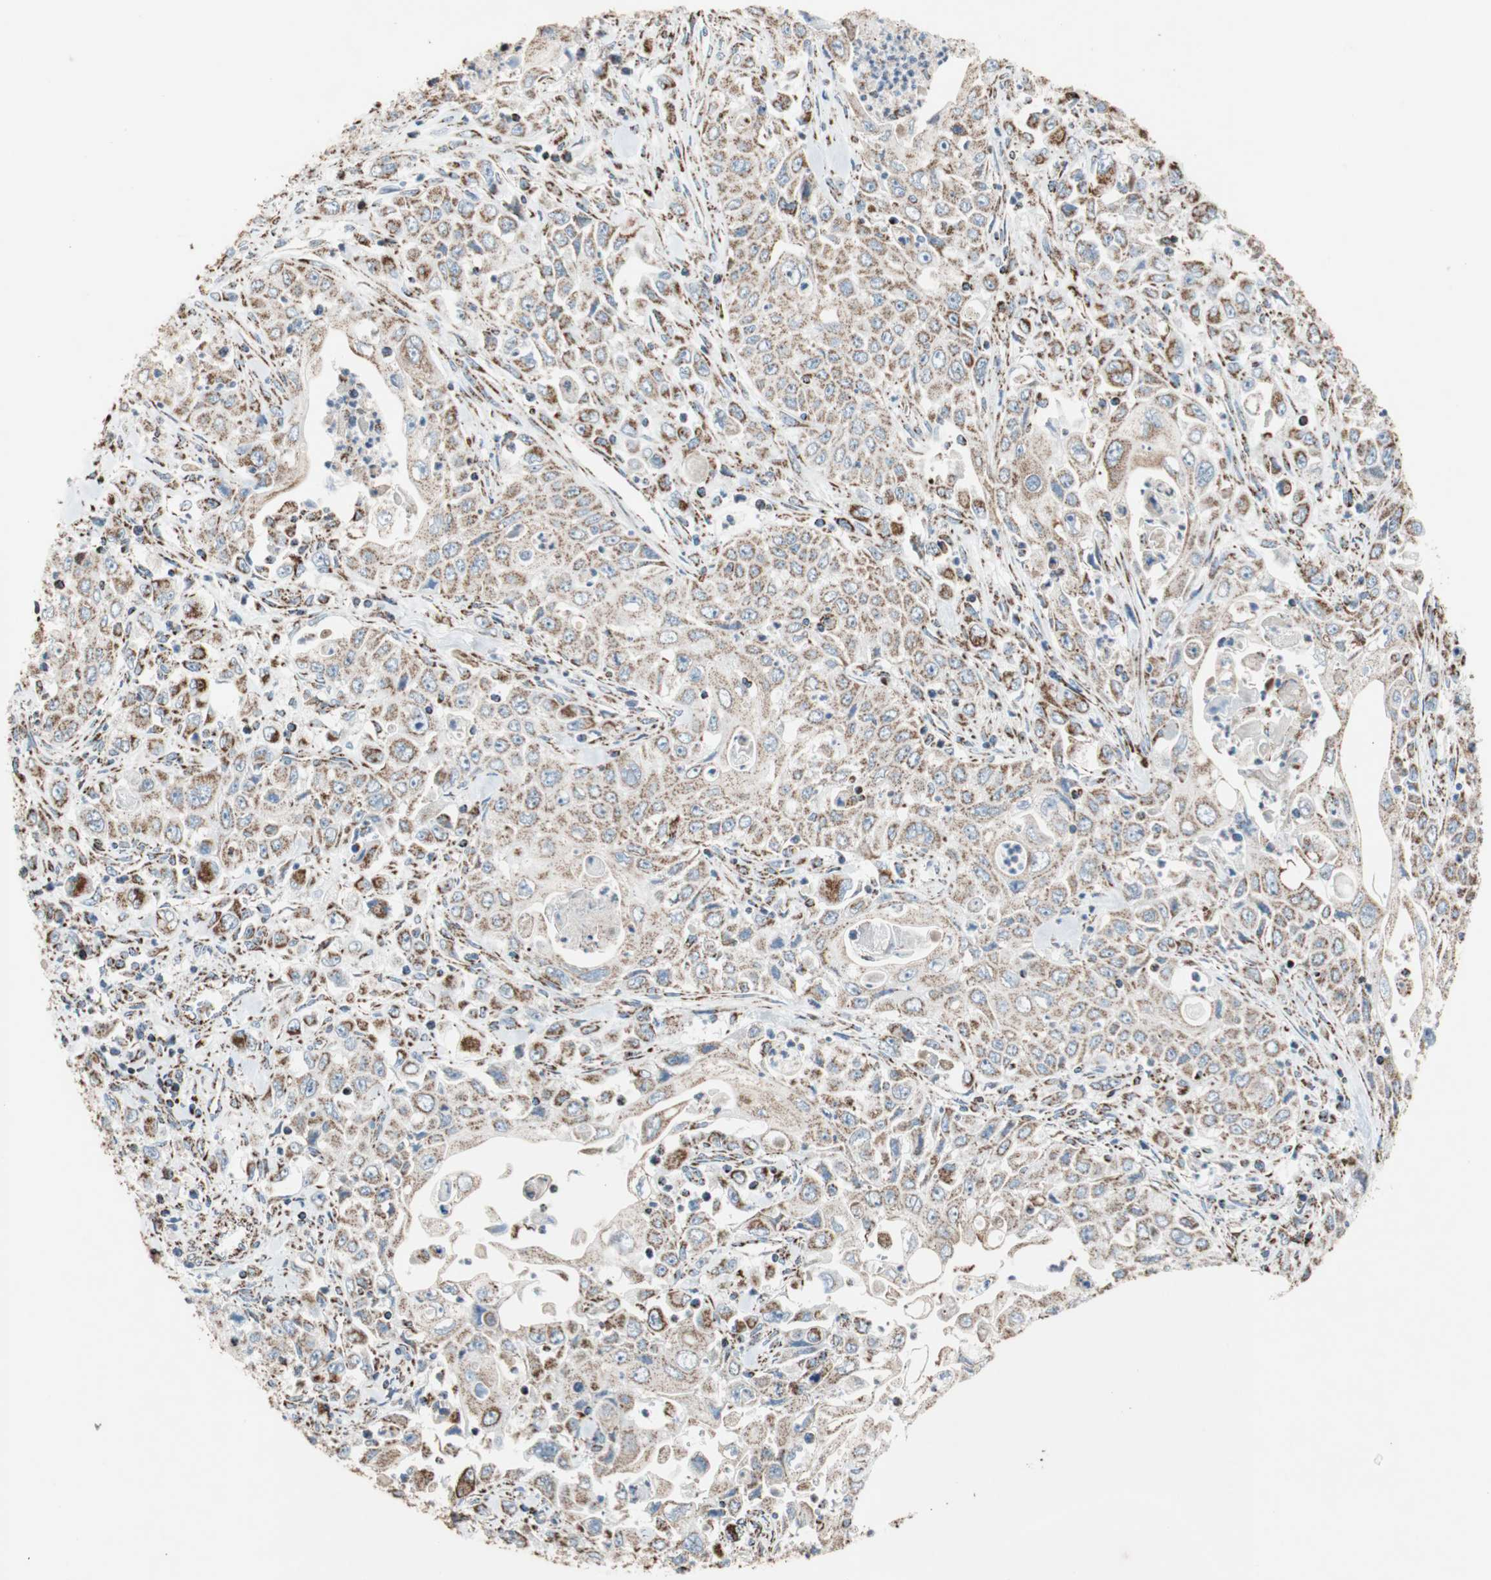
{"staining": {"intensity": "moderate", "quantity": ">75%", "location": "cytoplasmic/membranous"}, "tissue": "pancreatic cancer", "cell_type": "Tumor cells", "image_type": "cancer", "snomed": [{"axis": "morphology", "description": "Adenocarcinoma, NOS"}, {"axis": "topography", "description": "Pancreas"}], "caption": "Brown immunohistochemical staining in adenocarcinoma (pancreatic) demonstrates moderate cytoplasmic/membranous positivity in approximately >75% of tumor cells. The protein of interest is stained brown, and the nuclei are stained in blue (DAB IHC with brightfield microscopy, high magnification).", "gene": "PCSK4", "patient": {"sex": "male", "age": 70}}